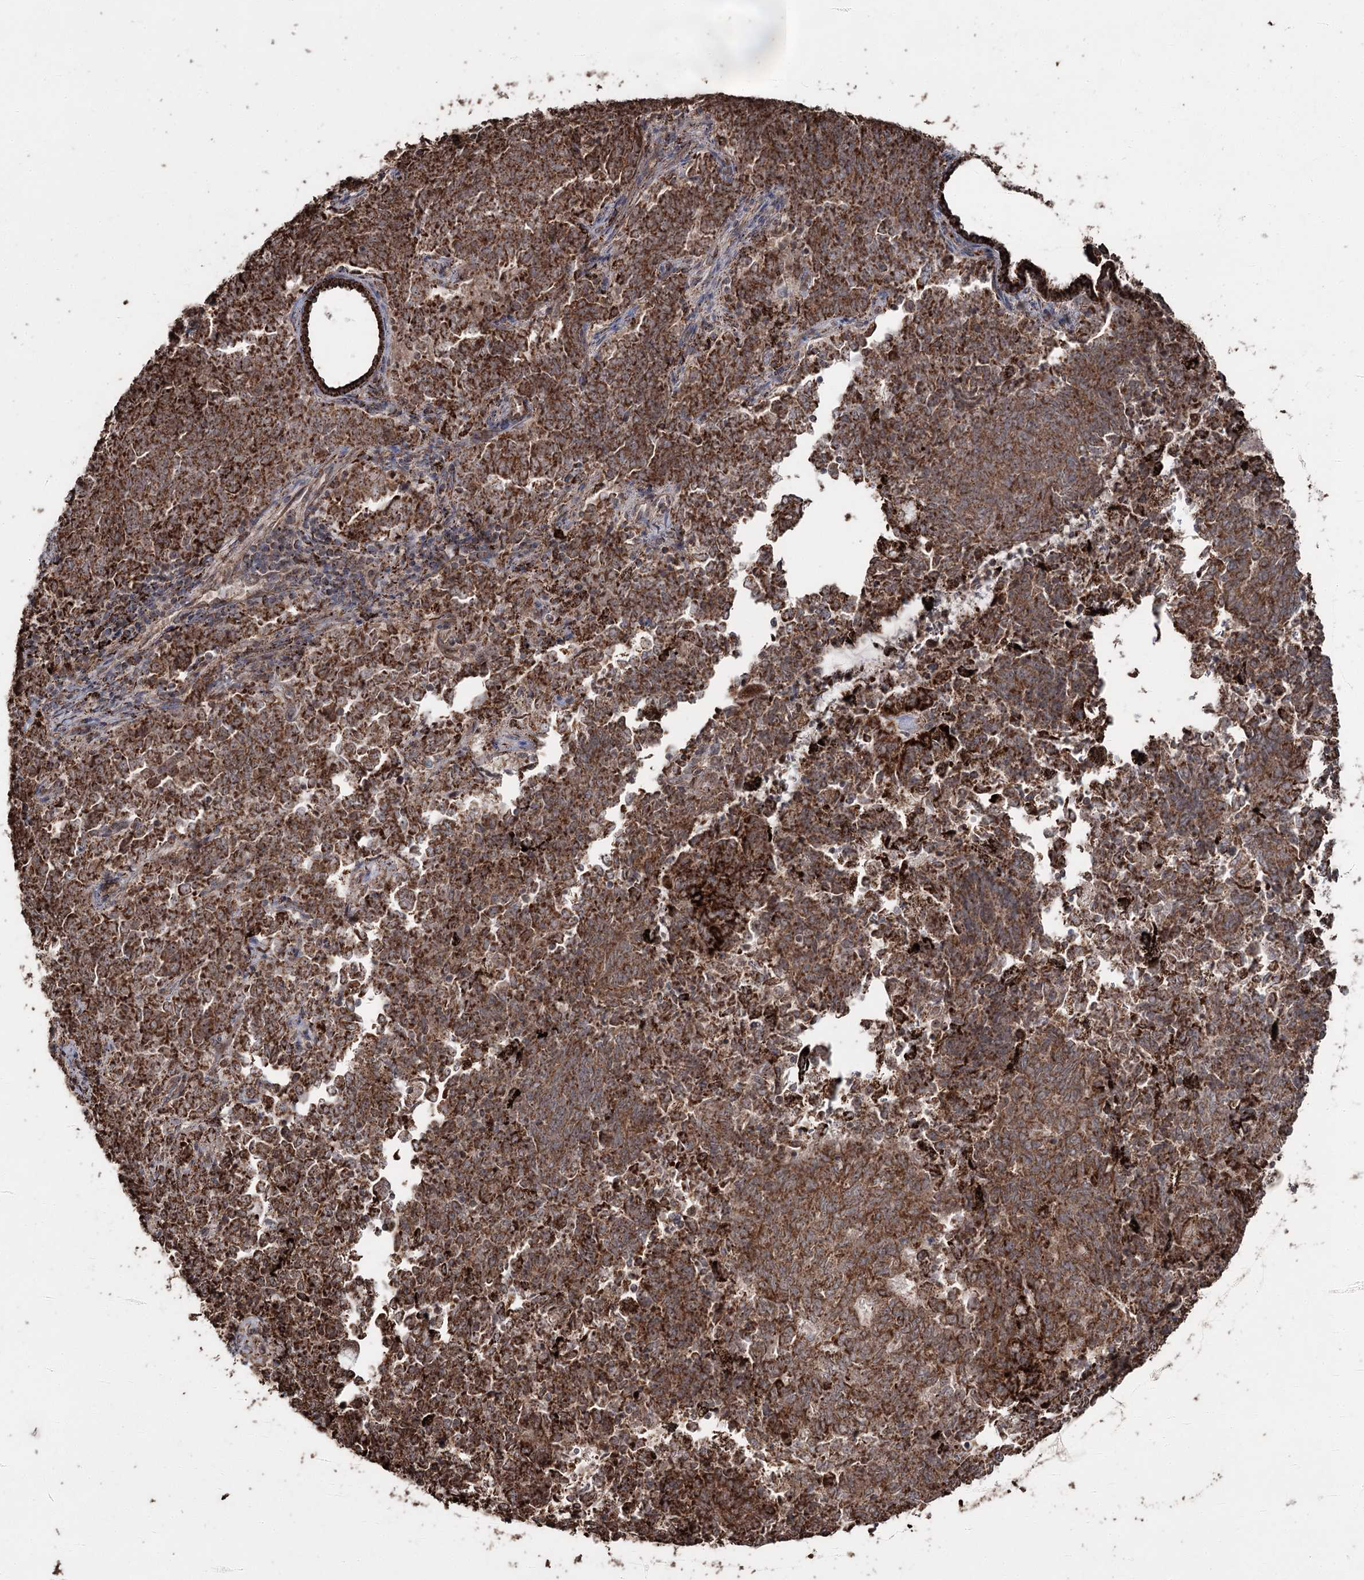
{"staining": {"intensity": "strong", "quantity": ">75%", "location": "cytoplasmic/membranous"}, "tissue": "endometrial cancer", "cell_type": "Tumor cells", "image_type": "cancer", "snomed": [{"axis": "morphology", "description": "Adenocarcinoma, NOS"}, {"axis": "topography", "description": "Endometrium"}], "caption": "The histopathology image exhibits immunohistochemical staining of endometrial cancer. There is strong cytoplasmic/membranous staining is identified in about >75% of tumor cells. (Stains: DAB in brown, nuclei in blue, Microscopy: brightfield microscopy at high magnification).", "gene": "SLF2", "patient": {"sex": "female", "age": 80}}